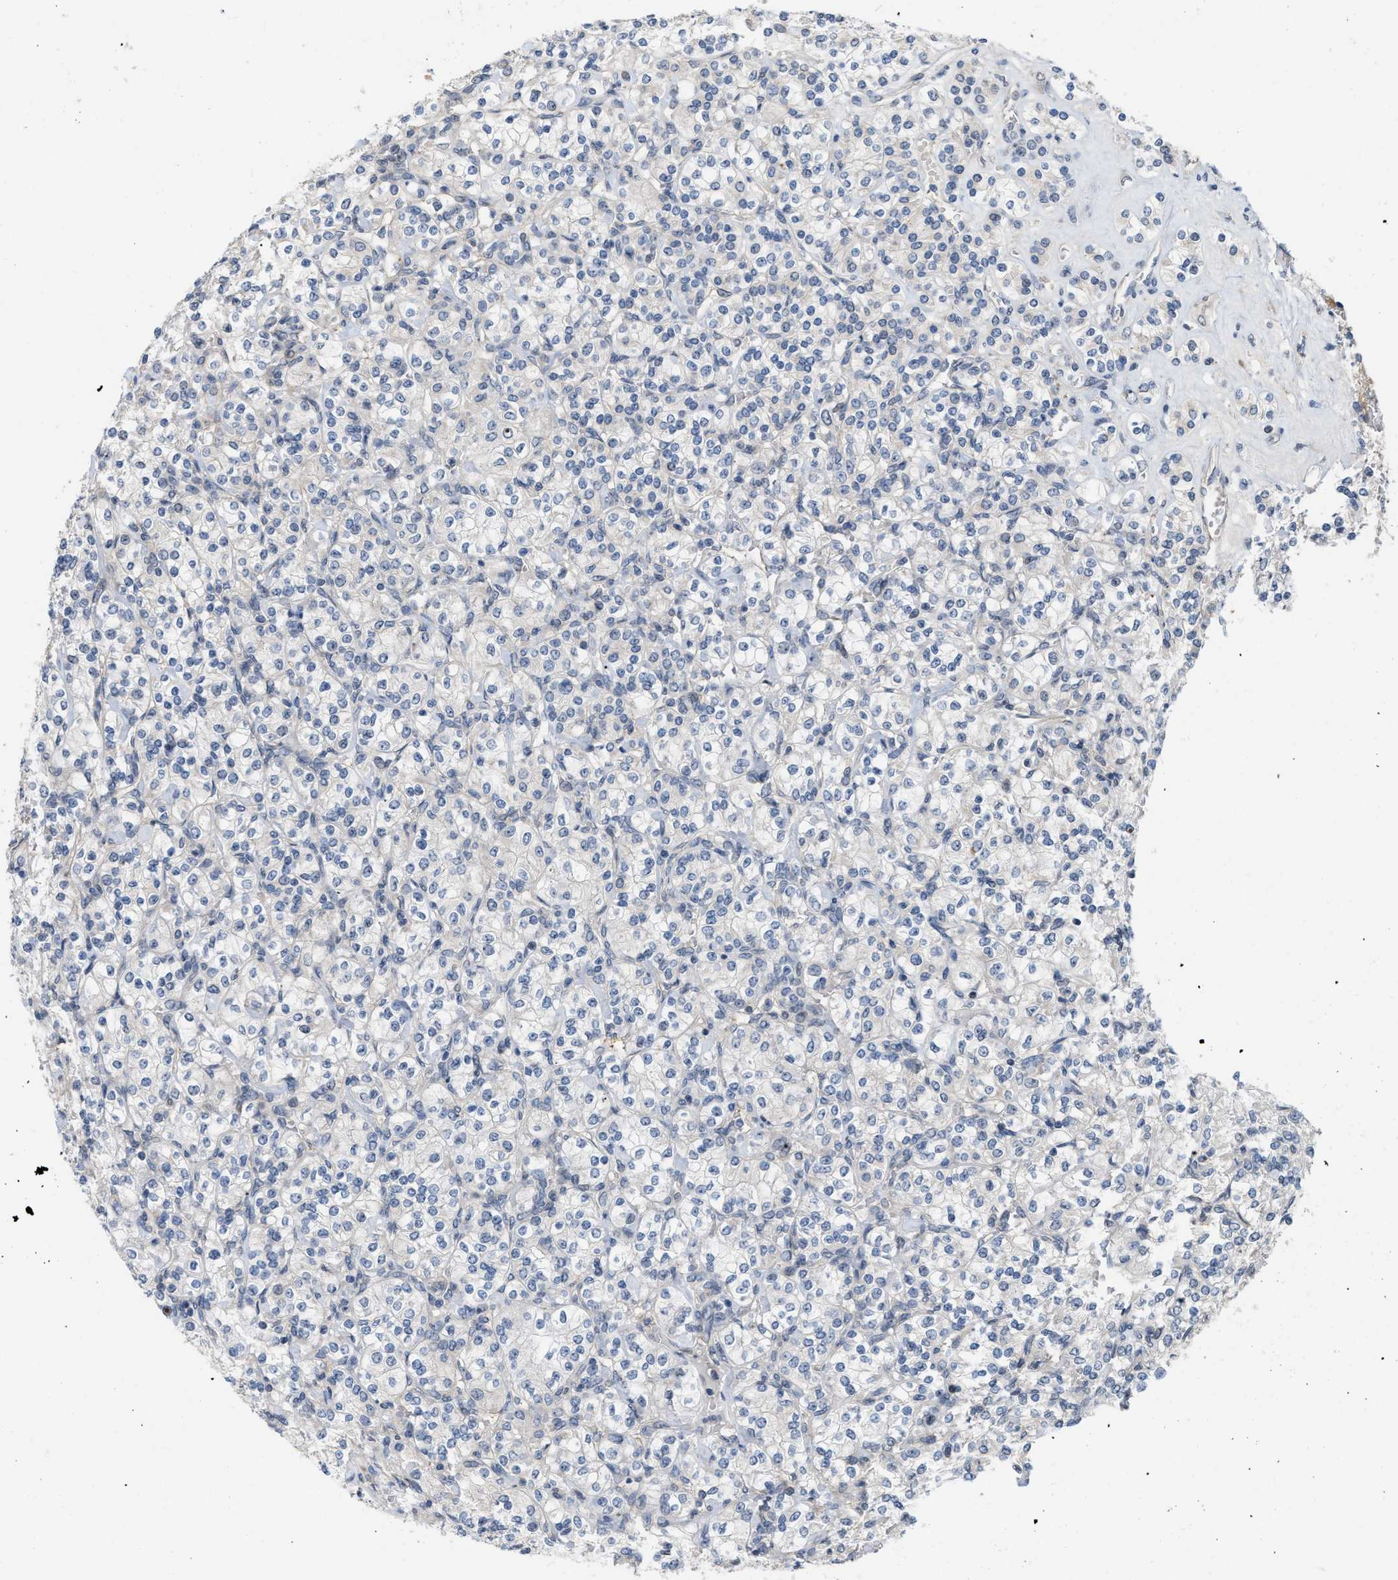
{"staining": {"intensity": "negative", "quantity": "none", "location": "none"}, "tissue": "renal cancer", "cell_type": "Tumor cells", "image_type": "cancer", "snomed": [{"axis": "morphology", "description": "Adenocarcinoma, NOS"}, {"axis": "topography", "description": "Kidney"}], "caption": "Photomicrograph shows no significant protein staining in tumor cells of adenocarcinoma (renal).", "gene": "CSNK1A1", "patient": {"sex": "male", "age": 77}}